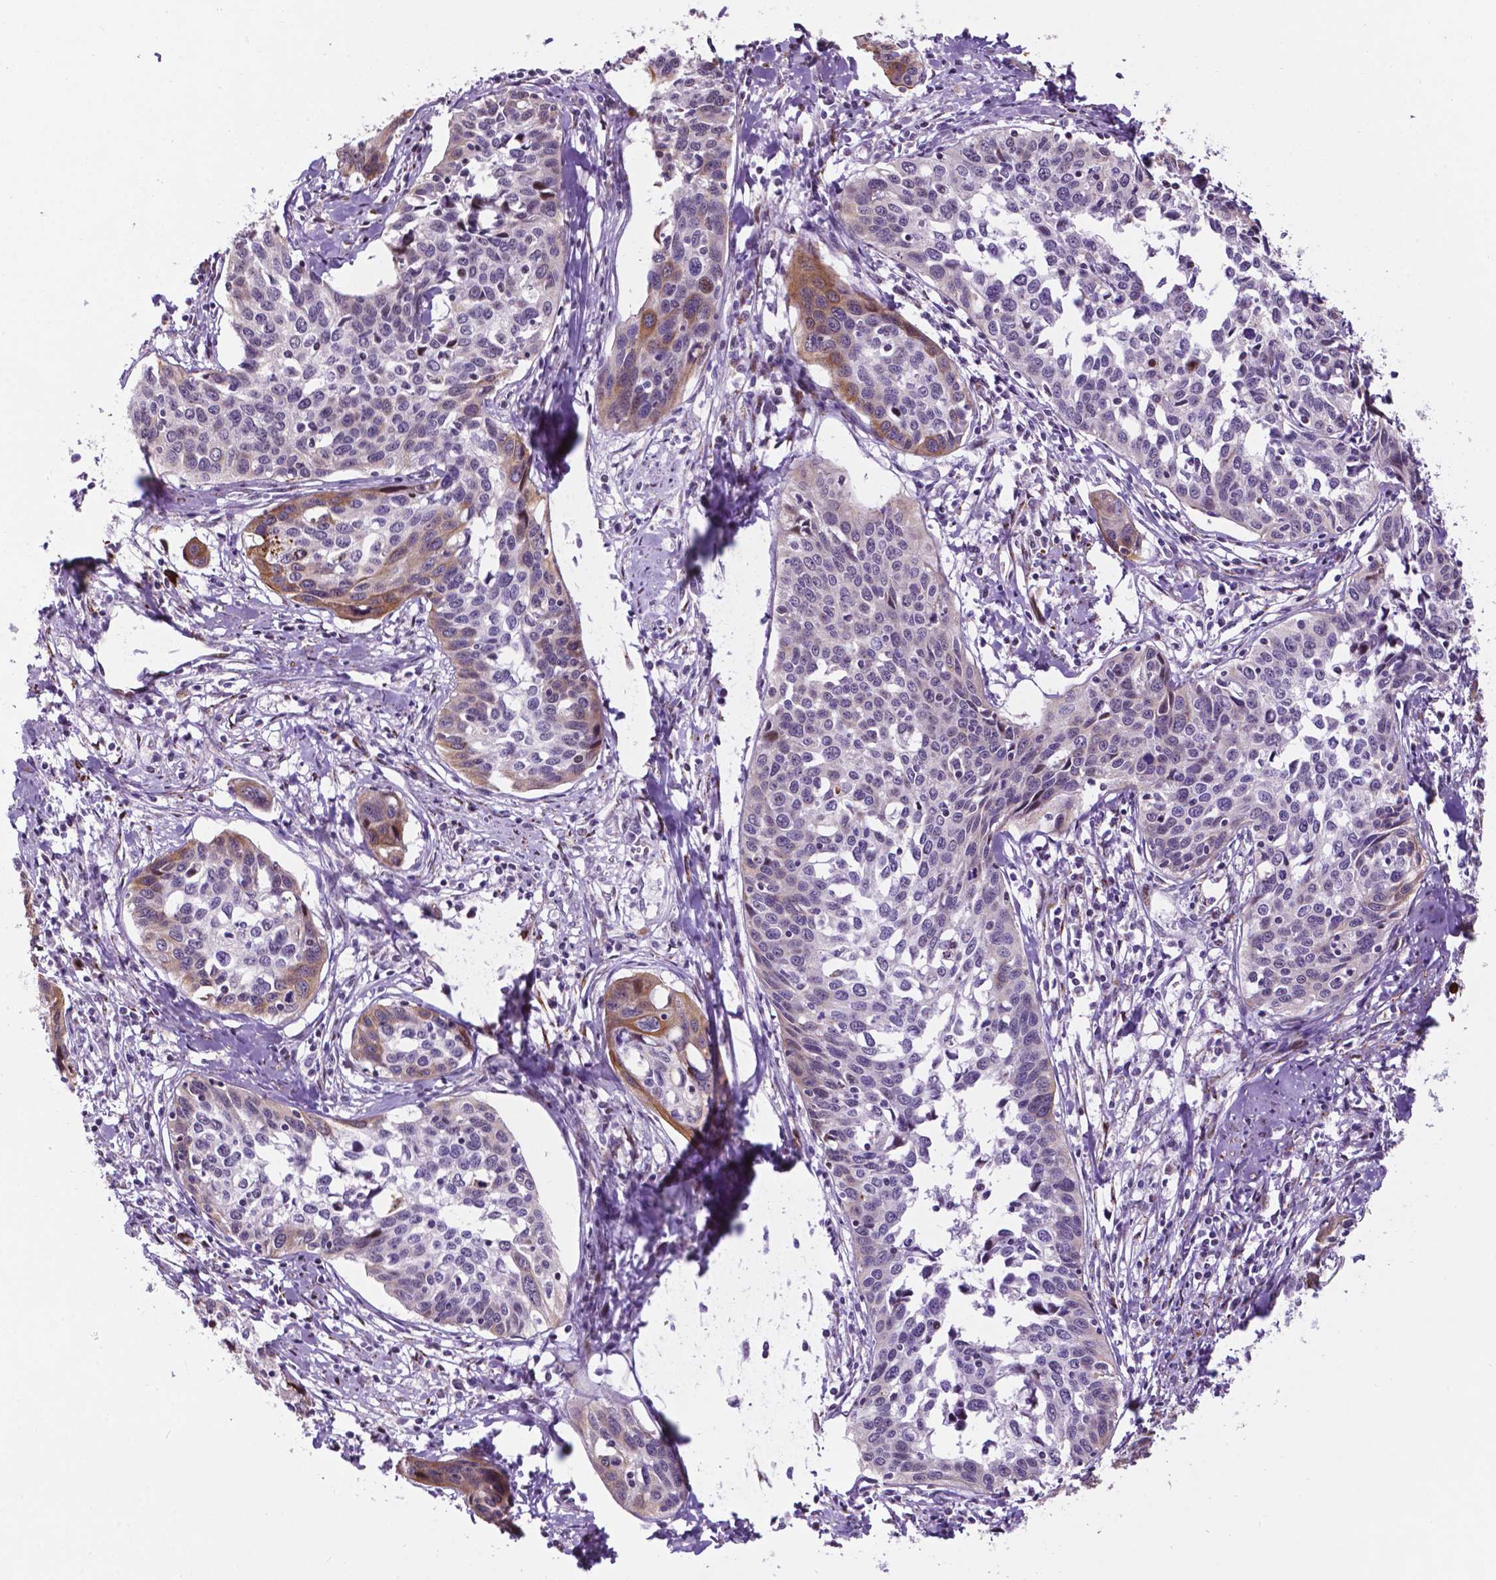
{"staining": {"intensity": "moderate", "quantity": "<25%", "location": "cytoplasmic/membranous"}, "tissue": "cervical cancer", "cell_type": "Tumor cells", "image_type": "cancer", "snomed": [{"axis": "morphology", "description": "Squamous cell carcinoma, NOS"}, {"axis": "topography", "description": "Cervix"}], "caption": "DAB (3,3'-diaminobenzidine) immunohistochemical staining of human cervical cancer displays moderate cytoplasmic/membranous protein staining in about <25% of tumor cells.", "gene": "SMAD3", "patient": {"sex": "female", "age": 31}}